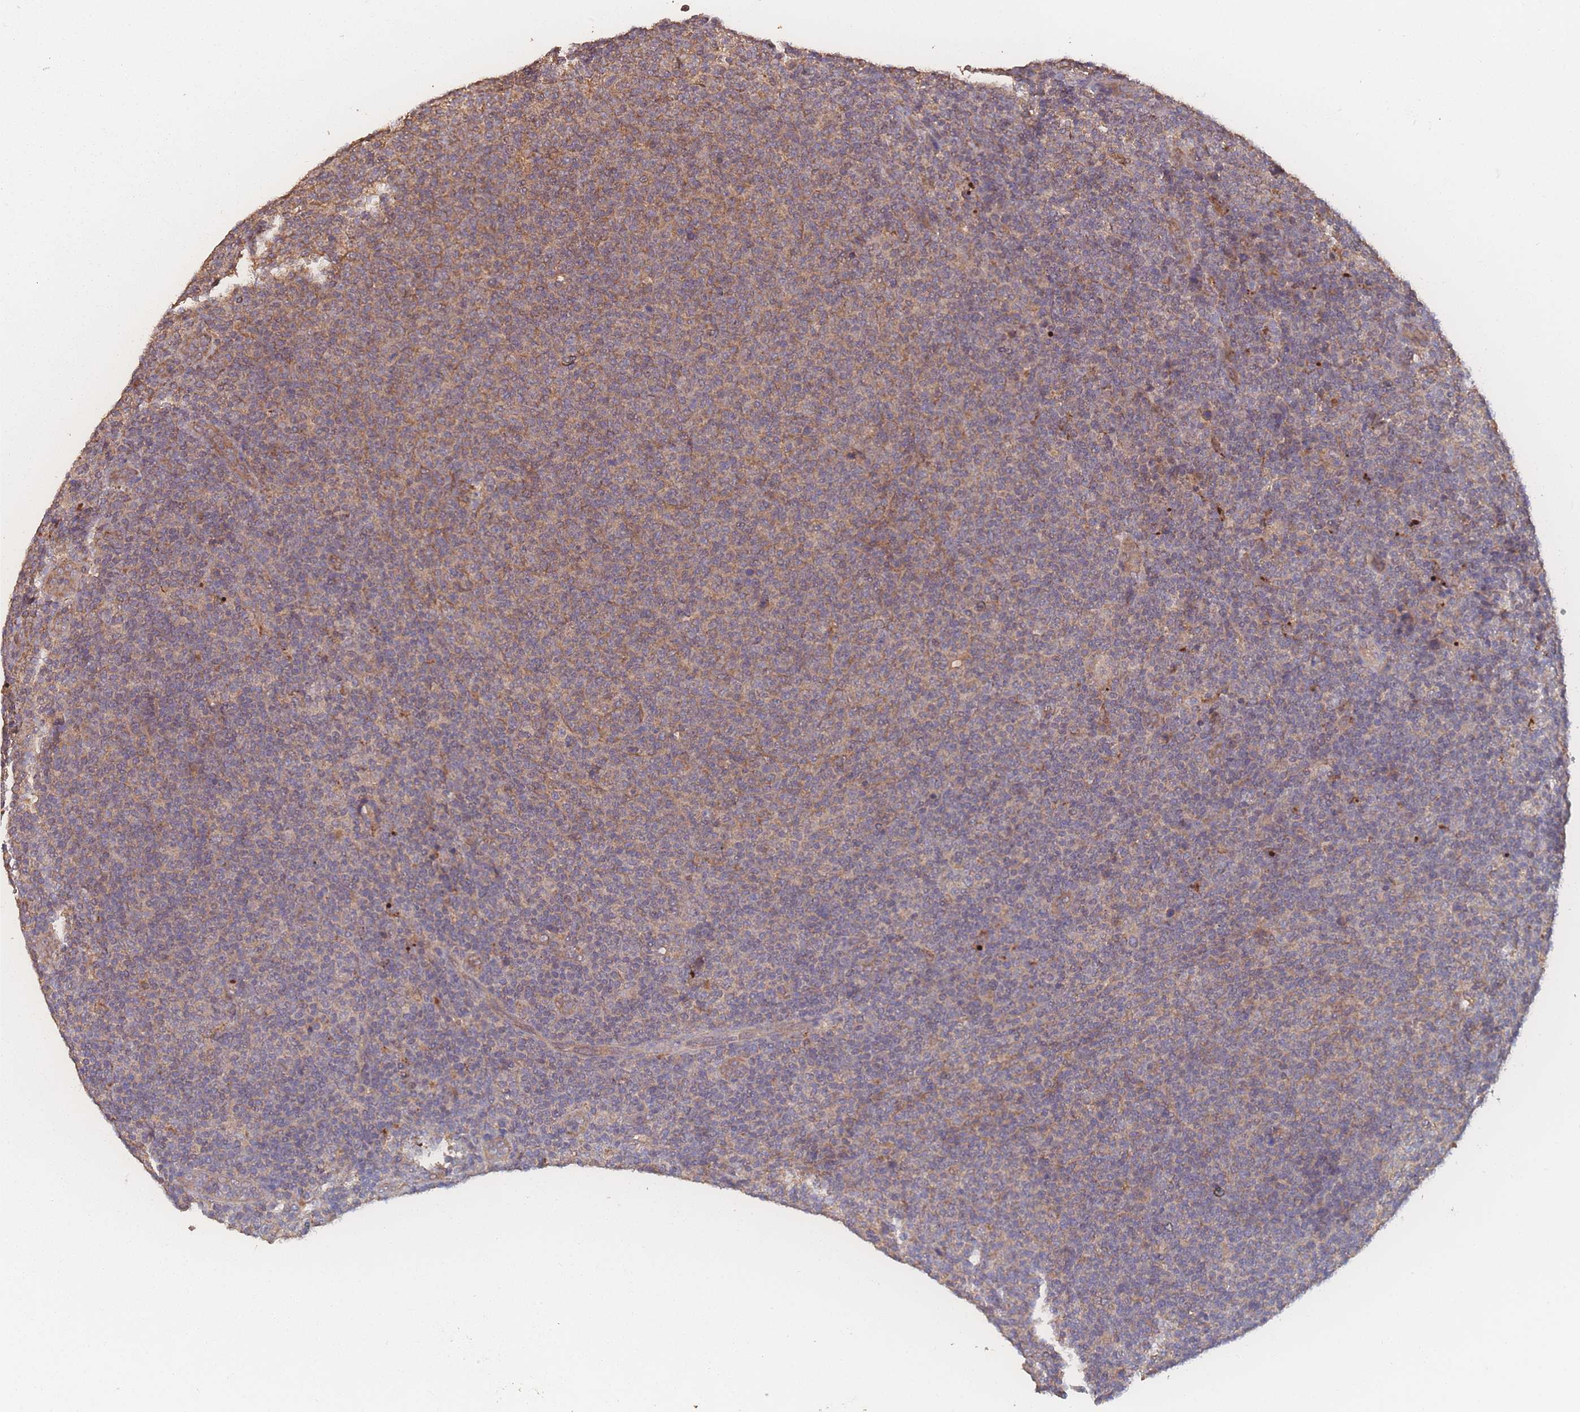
{"staining": {"intensity": "weak", "quantity": "25%-75%", "location": "cytoplasmic/membranous"}, "tissue": "lymphoma", "cell_type": "Tumor cells", "image_type": "cancer", "snomed": [{"axis": "morphology", "description": "Malignant lymphoma, non-Hodgkin's type, Low grade"}, {"axis": "topography", "description": "Lymph node"}], "caption": "An immunohistochemistry (IHC) image of neoplastic tissue is shown. Protein staining in brown shows weak cytoplasmic/membranous positivity in lymphoma within tumor cells.", "gene": "ATXN10", "patient": {"sex": "male", "age": 66}}